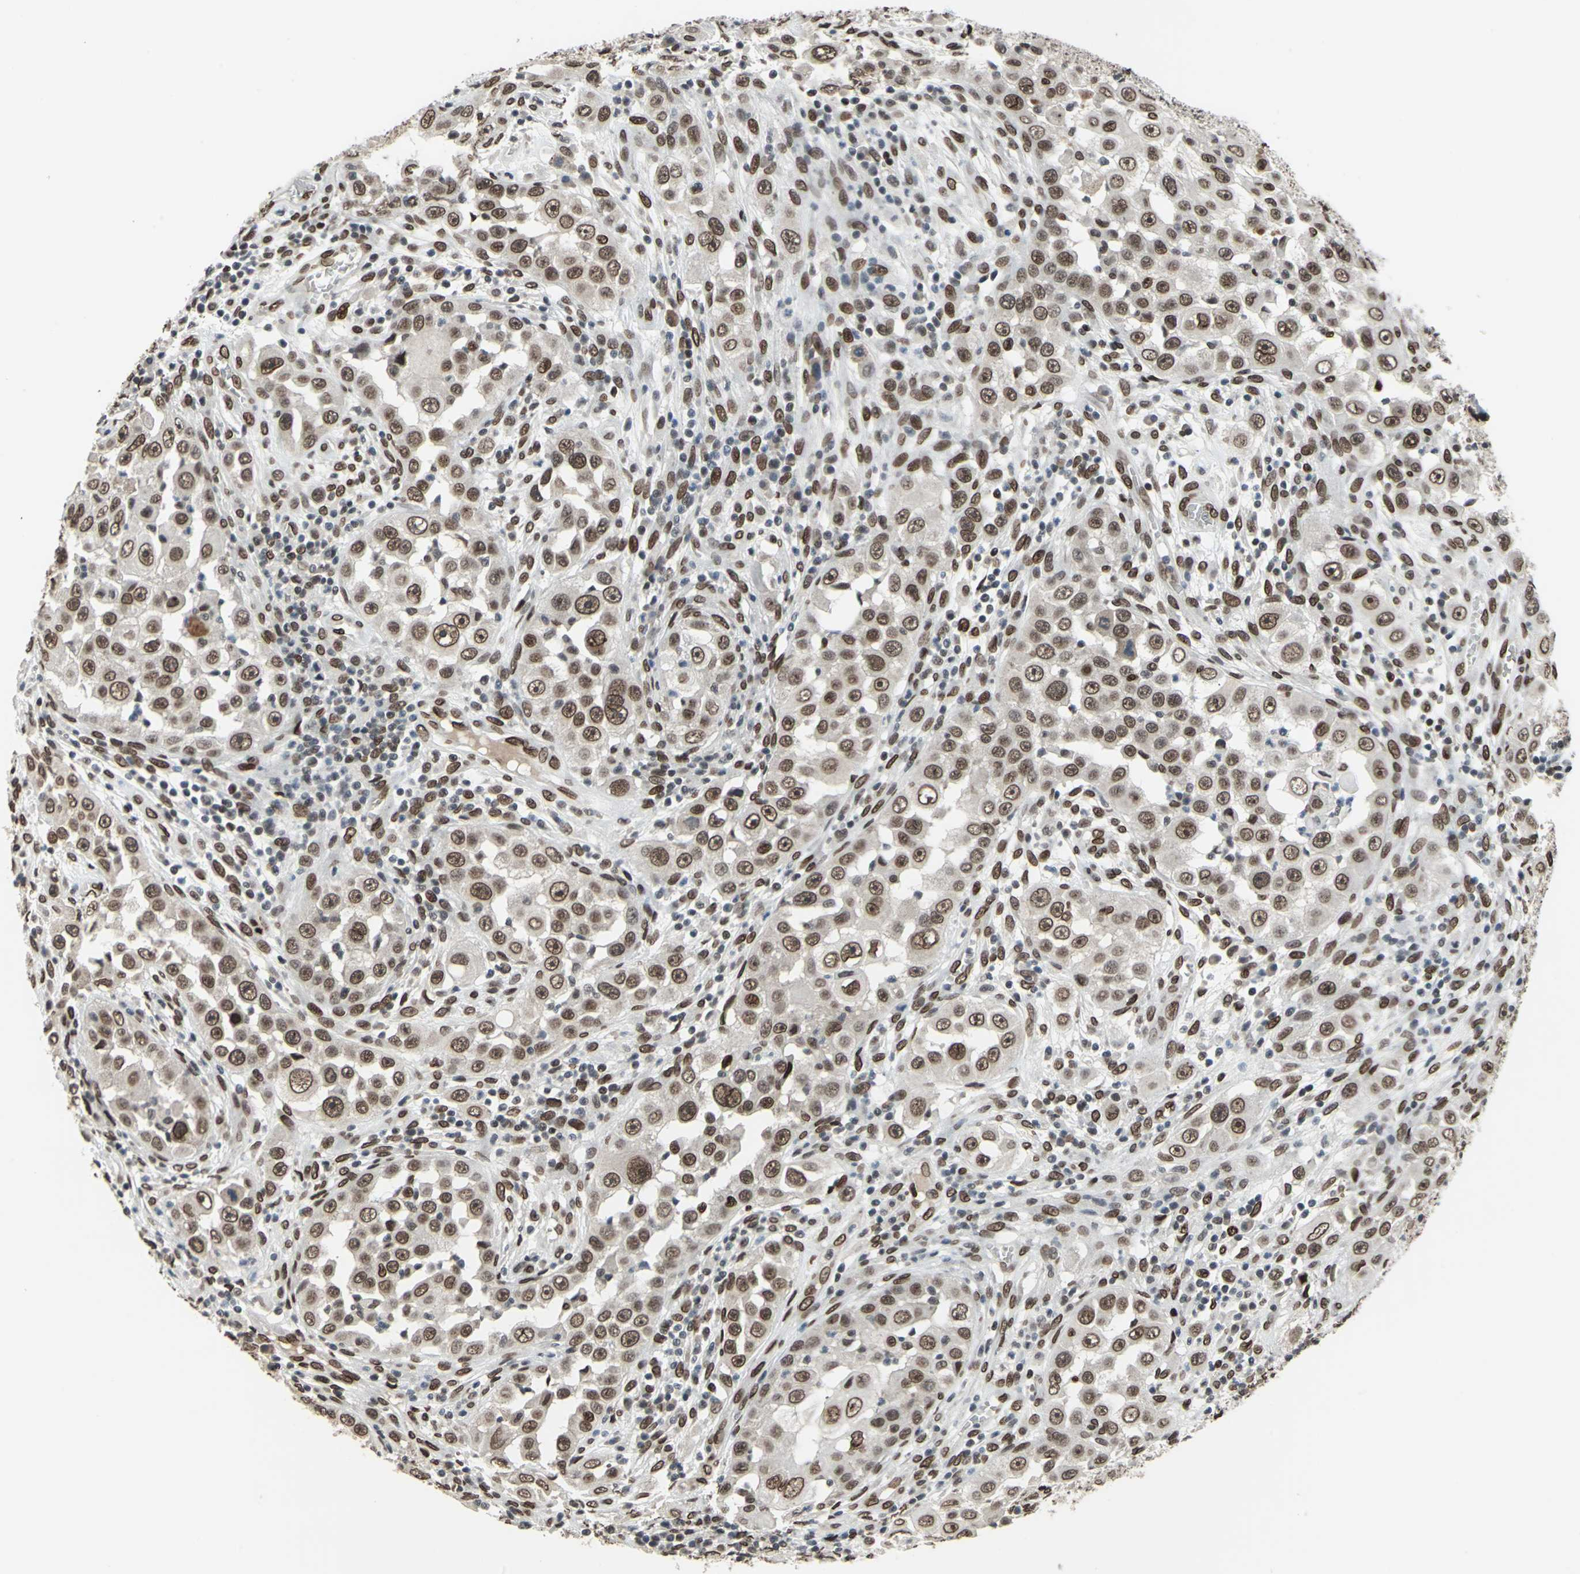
{"staining": {"intensity": "strong", "quantity": ">75%", "location": "cytoplasmic/membranous,nuclear"}, "tissue": "head and neck cancer", "cell_type": "Tumor cells", "image_type": "cancer", "snomed": [{"axis": "morphology", "description": "Carcinoma, NOS"}, {"axis": "topography", "description": "Head-Neck"}], "caption": "Immunohistochemical staining of human carcinoma (head and neck) reveals high levels of strong cytoplasmic/membranous and nuclear protein expression in about >75% of tumor cells.", "gene": "ISY1", "patient": {"sex": "male", "age": 87}}